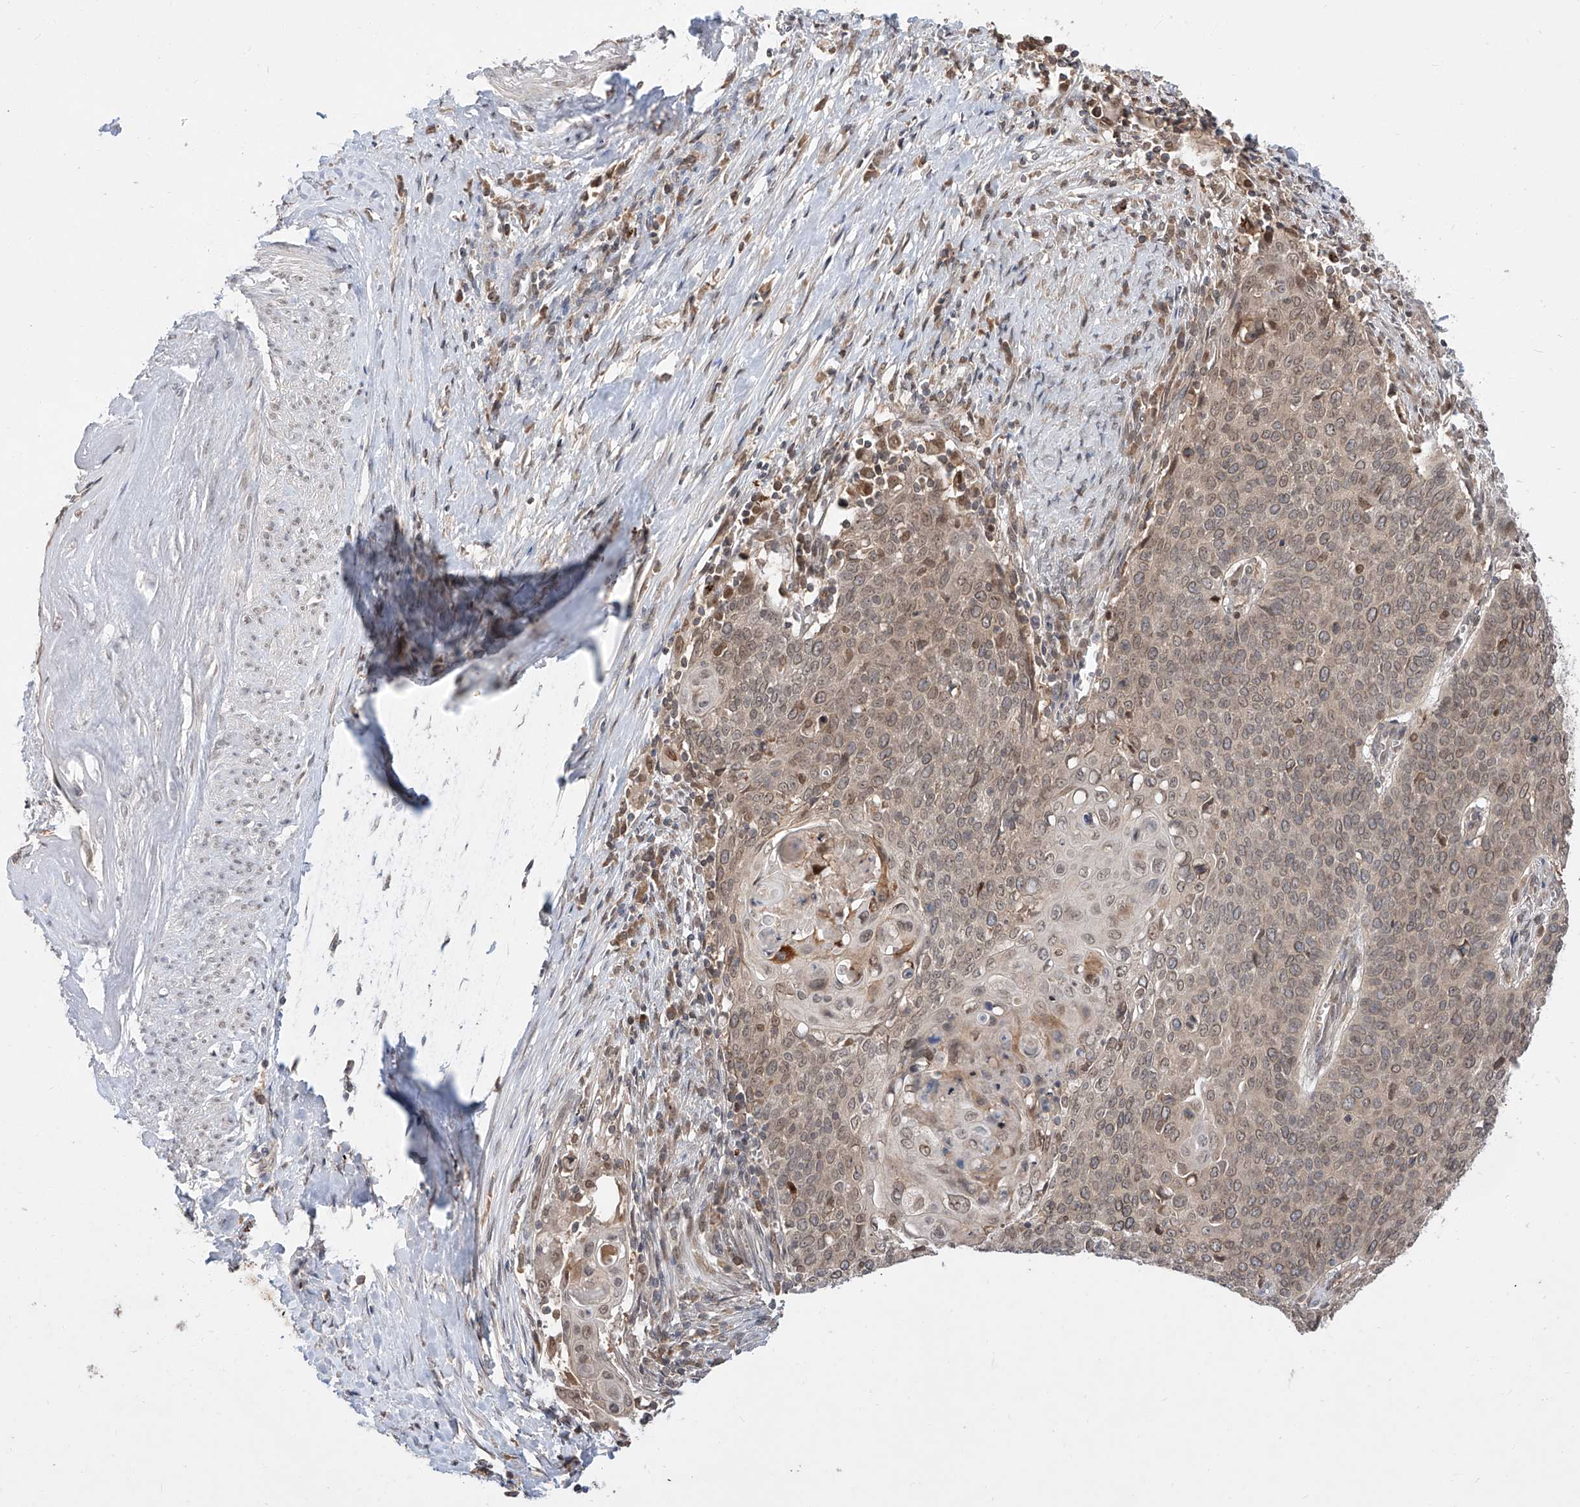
{"staining": {"intensity": "weak", "quantity": ">75%", "location": "cytoplasmic/membranous,nuclear"}, "tissue": "cervical cancer", "cell_type": "Tumor cells", "image_type": "cancer", "snomed": [{"axis": "morphology", "description": "Squamous cell carcinoma, NOS"}, {"axis": "topography", "description": "Cervix"}], "caption": "A low amount of weak cytoplasmic/membranous and nuclear expression is appreciated in approximately >75% of tumor cells in squamous cell carcinoma (cervical) tissue. (Stains: DAB (3,3'-diaminobenzidine) in brown, nuclei in blue, Microscopy: brightfield microscopy at high magnification).", "gene": "DIRAS3", "patient": {"sex": "female", "age": 39}}